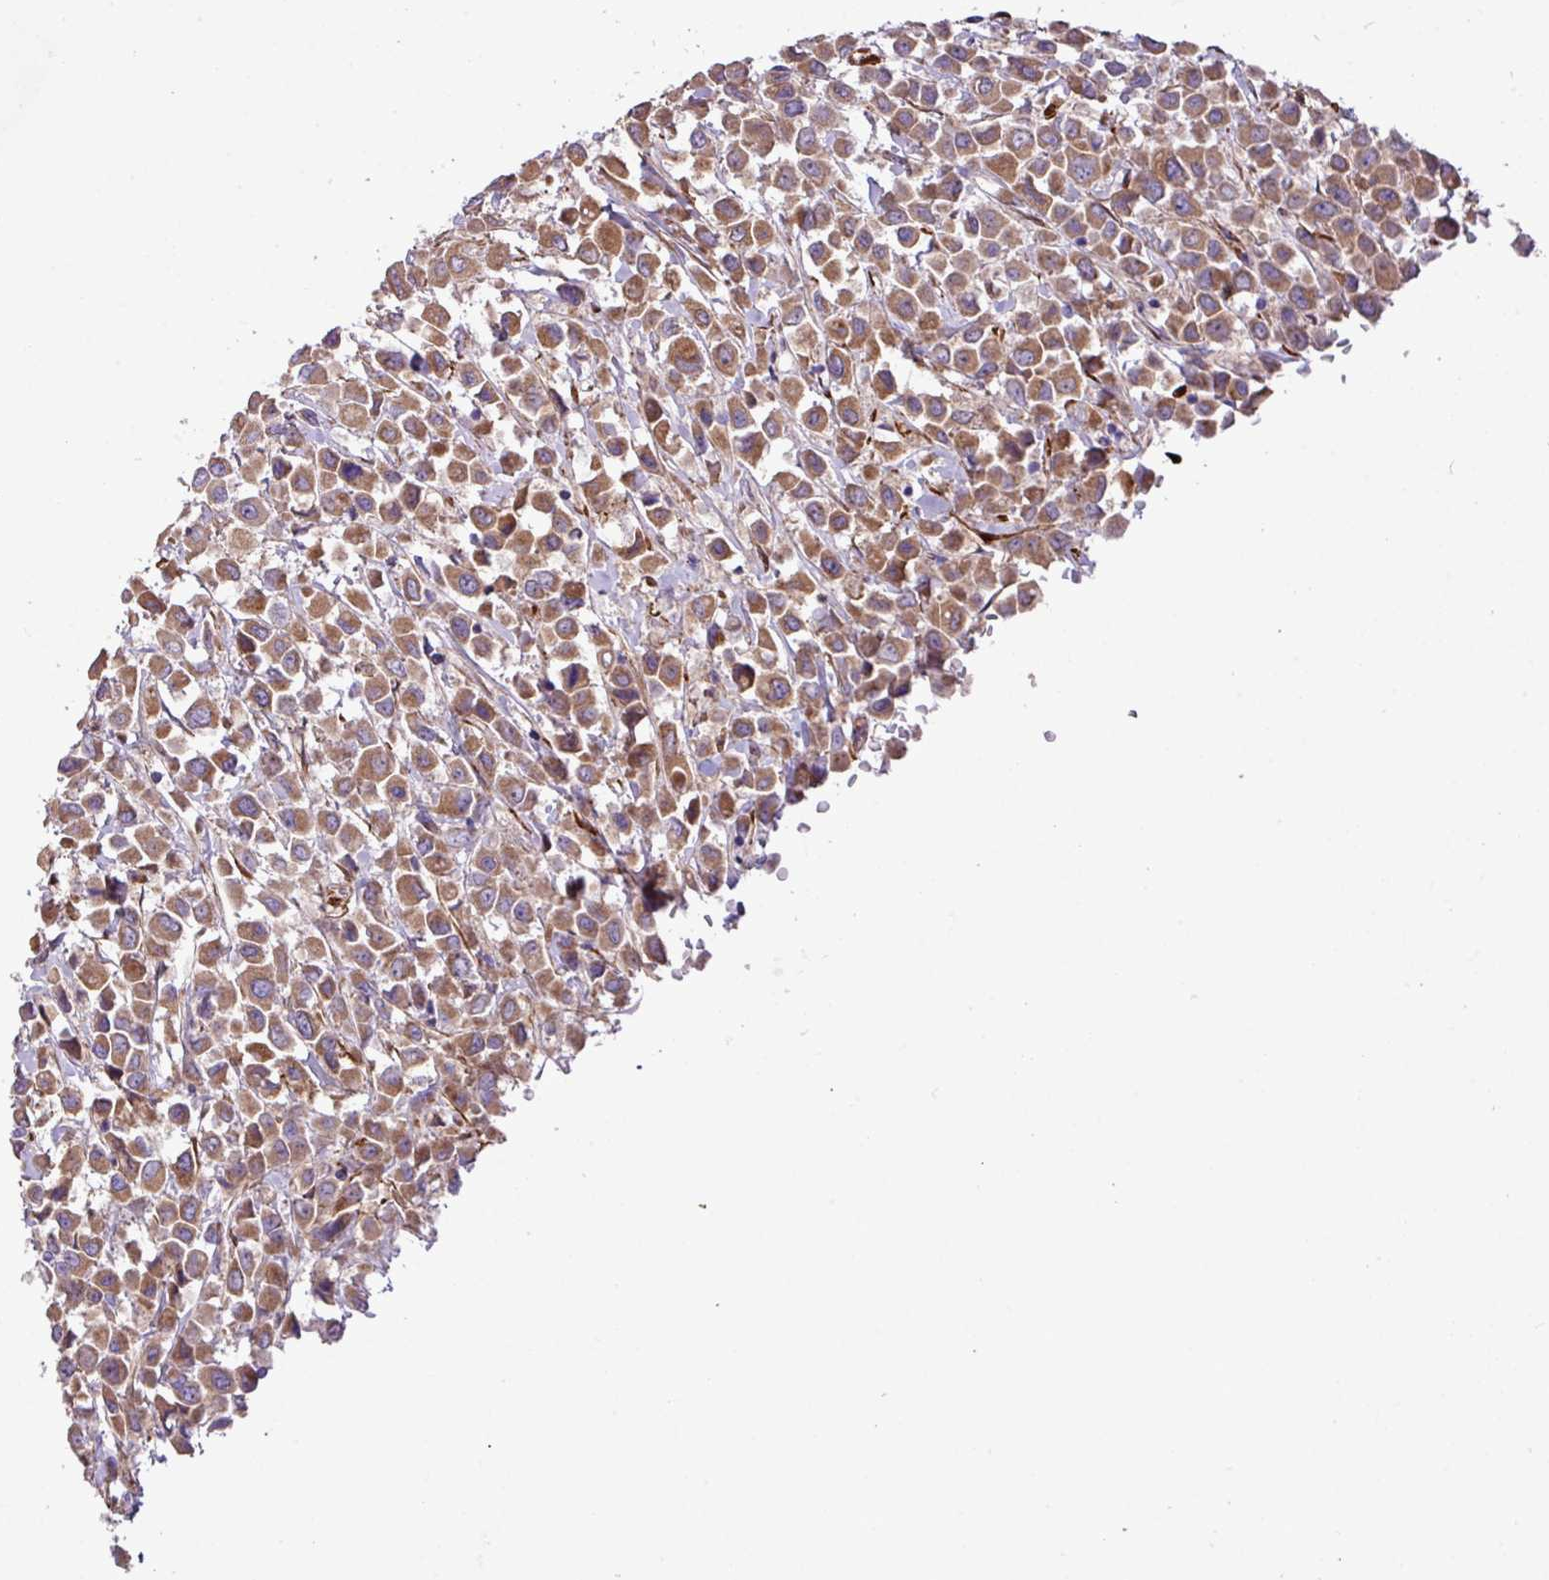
{"staining": {"intensity": "moderate", "quantity": ">75%", "location": "cytoplasmic/membranous"}, "tissue": "breast cancer", "cell_type": "Tumor cells", "image_type": "cancer", "snomed": [{"axis": "morphology", "description": "Duct carcinoma"}, {"axis": "topography", "description": "Breast"}], "caption": "Human breast cancer (infiltrating ductal carcinoma) stained for a protein (brown) reveals moderate cytoplasmic/membranous positive positivity in about >75% of tumor cells.", "gene": "FAM47E", "patient": {"sex": "female", "age": 61}}